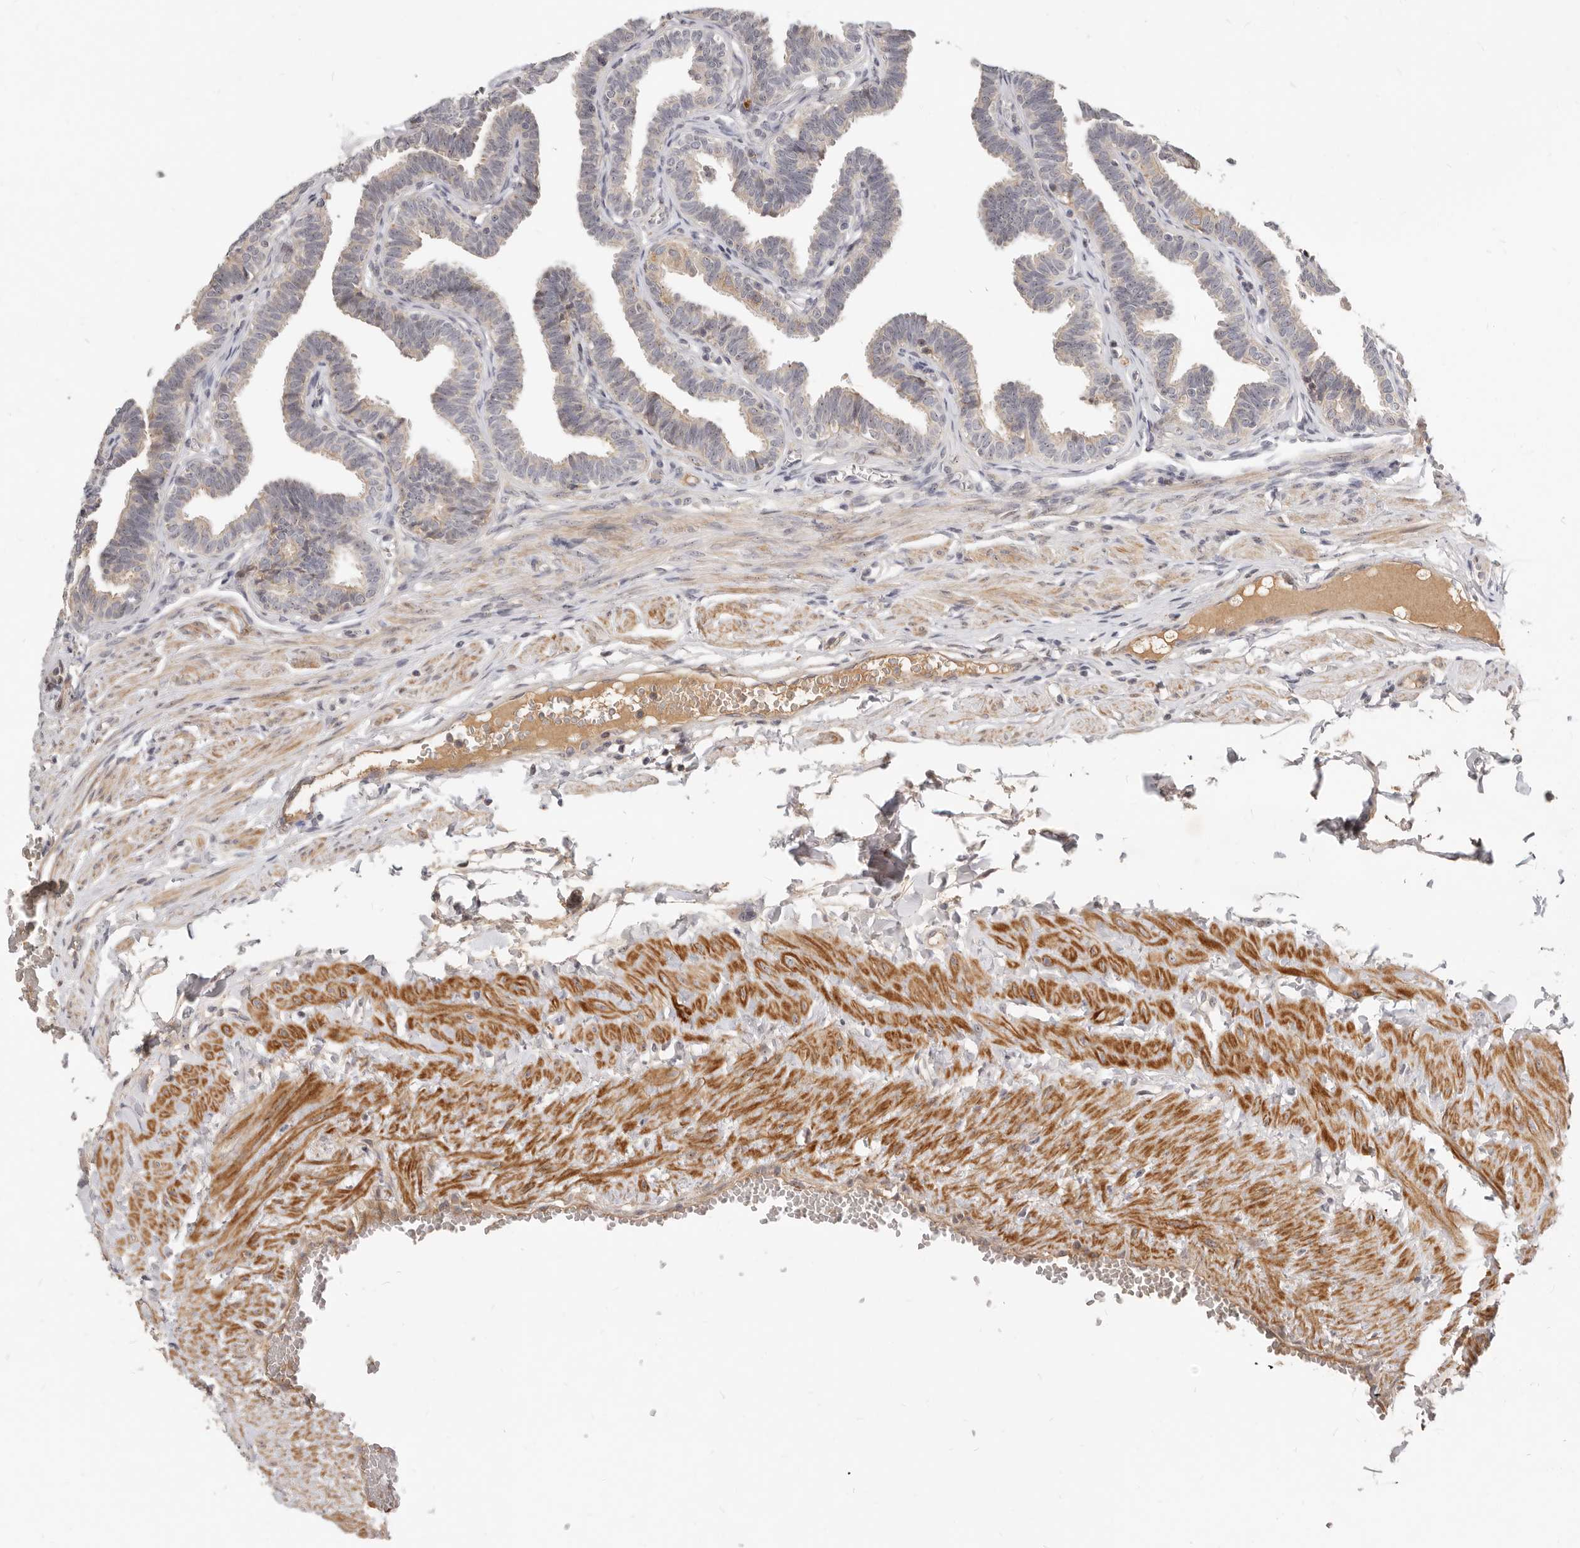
{"staining": {"intensity": "weak", "quantity": "25%-75%", "location": "cytoplasmic/membranous"}, "tissue": "fallopian tube", "cell_type": "Glandular cells", "image_type": "normal", "snomed": [{"axis": "morphology", "description": "Normal tissue, NOS"}, {"axis": "topography", "description": "Fallopian tube"}, {"axis": "topography", "description": "Ovary"}], "caption": "Immunohistochemical staining of normal fallopian tube shows low levels of weak cytoplasmic/membranous positivity in about 25%-75% of glandular cells.", "gene": "MICALL2", "patient": {"sex": "female", "age": 23}}